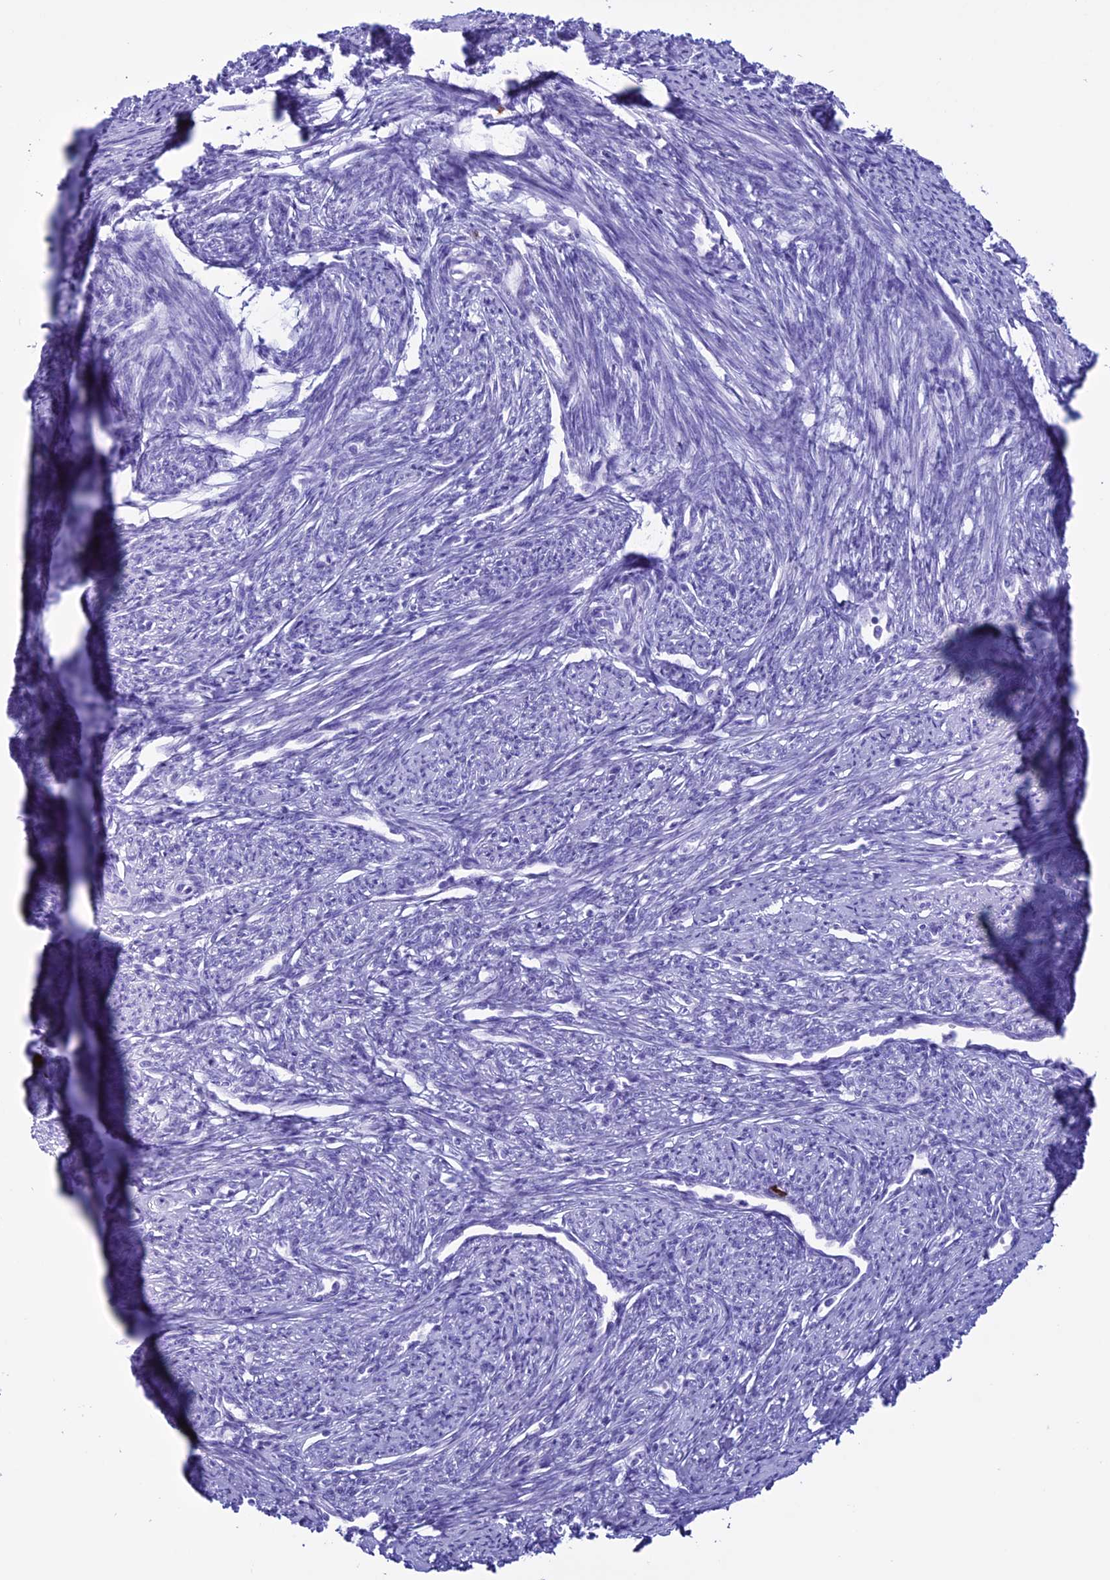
{"staining": {"intensity": "negative", "quantity": "none", "location": "none"}, "tissue": "smooth muscle", "cell_type": "Smooth muscle cells", "image_type": "normal", "snomed": [{"axis": "morphology", "description": "Normal tissue, NOS"}, {"axis": "topography", "description": "Smooth muscle"}, {"axis": "topography", "description": "Uterus"}], "caption": "Immunohistochemical staining of unremarkable smooth muscle exhibits no significant positivity in smooth muscle cells.", "gene": "MZB1", "patient": {"sex": "female", "age": 59}}